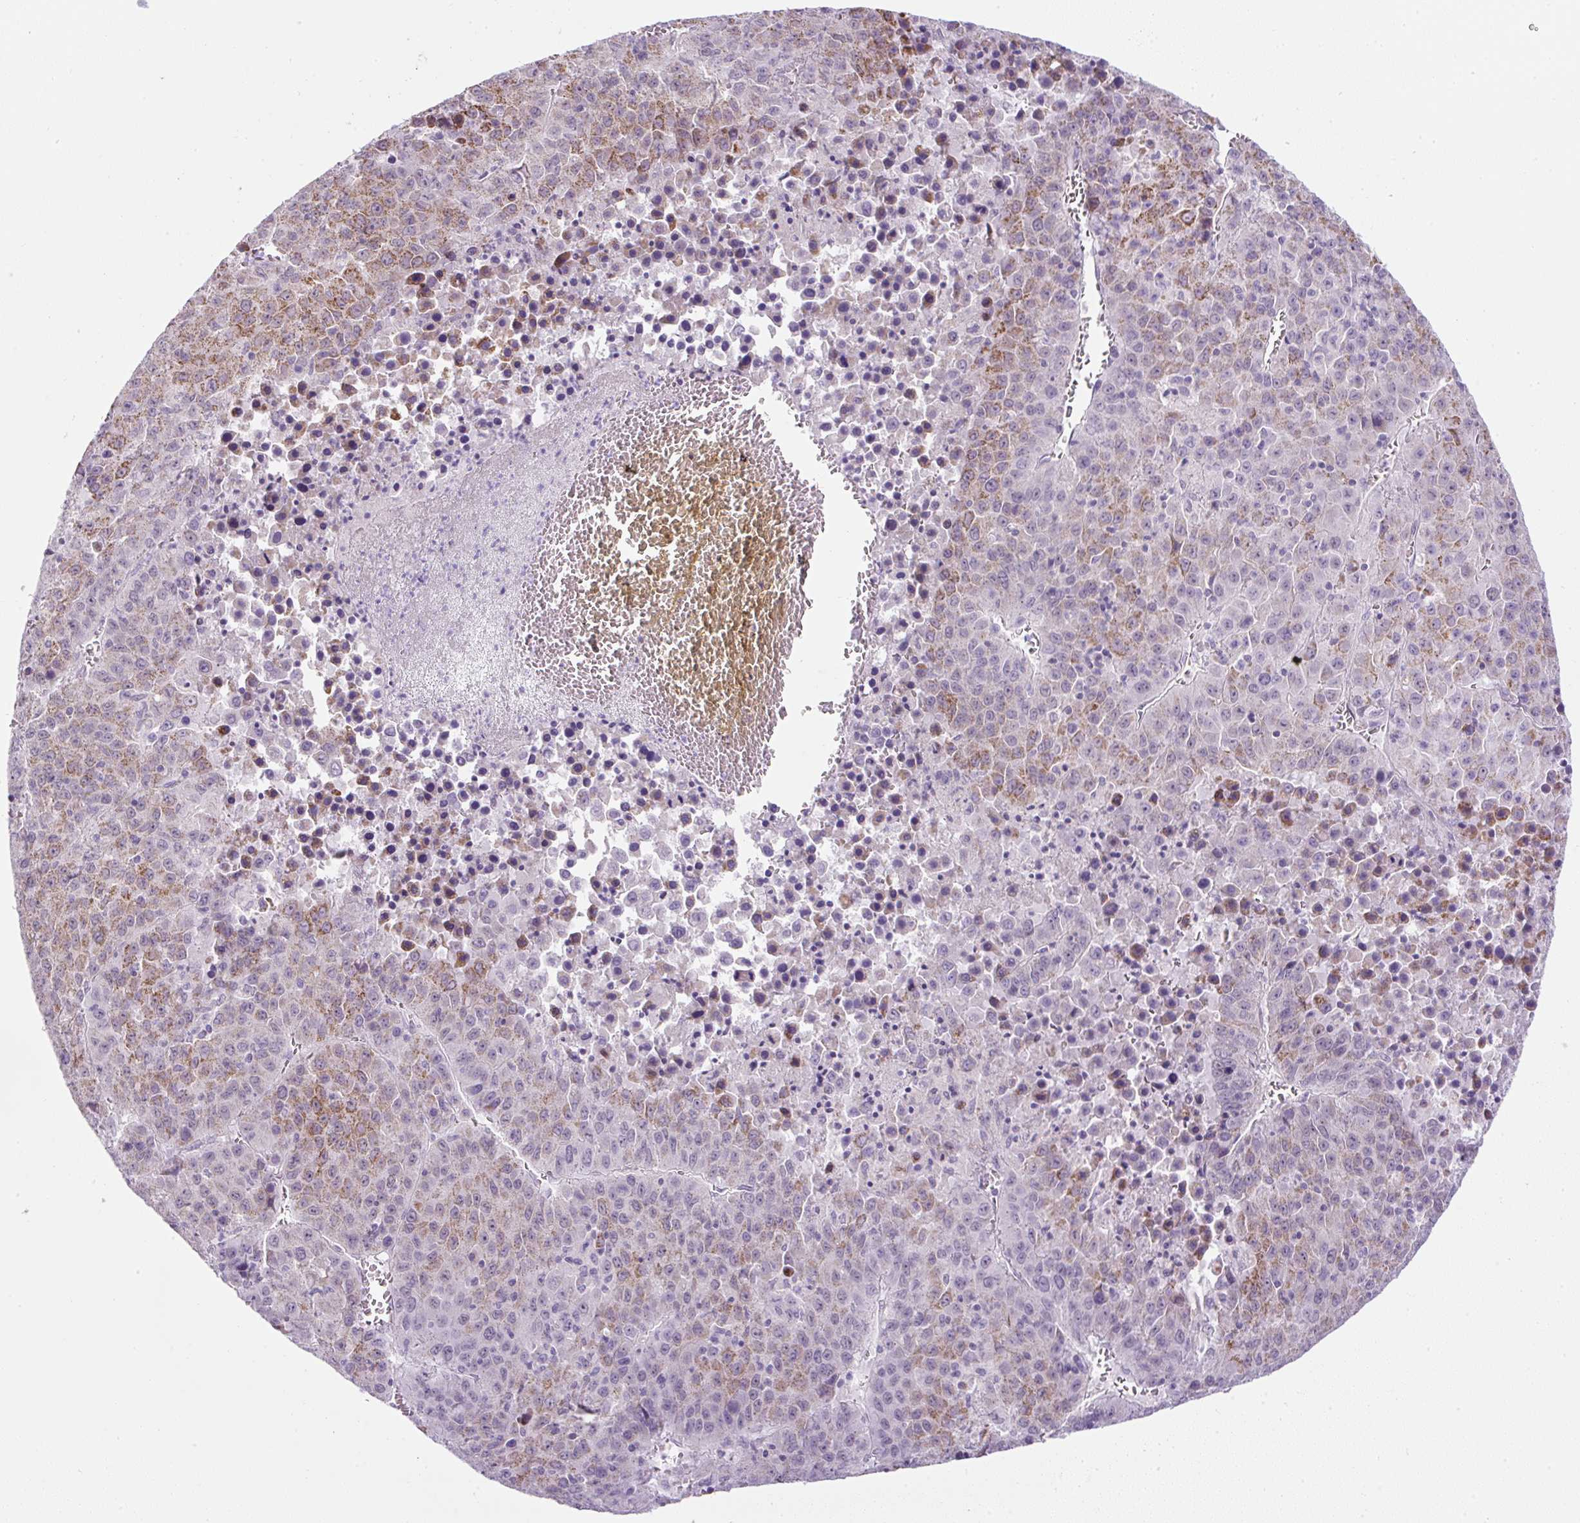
{"staining": {"intensity": "moderate", "quantity": "25%-75%", "location": "cytoplasmic/membranous"}, "tissue": "liver cancer", "cell_type": "Tumor cells", "image_type": "cancer", "snomed": [{"axis": "morphology", "description": "Carcinoma, Hepatocellular, NOS"}, {"axis": "topography", "description": "Liver"}], "caption": "Liver cancer stained for a protein (brown) reveals moderate cytoplasmic/membranous positive staining in about 25%-75% of tumor cells.", "gene": "FGFBP3", "patient": {"sex": "female", "age": 53}}